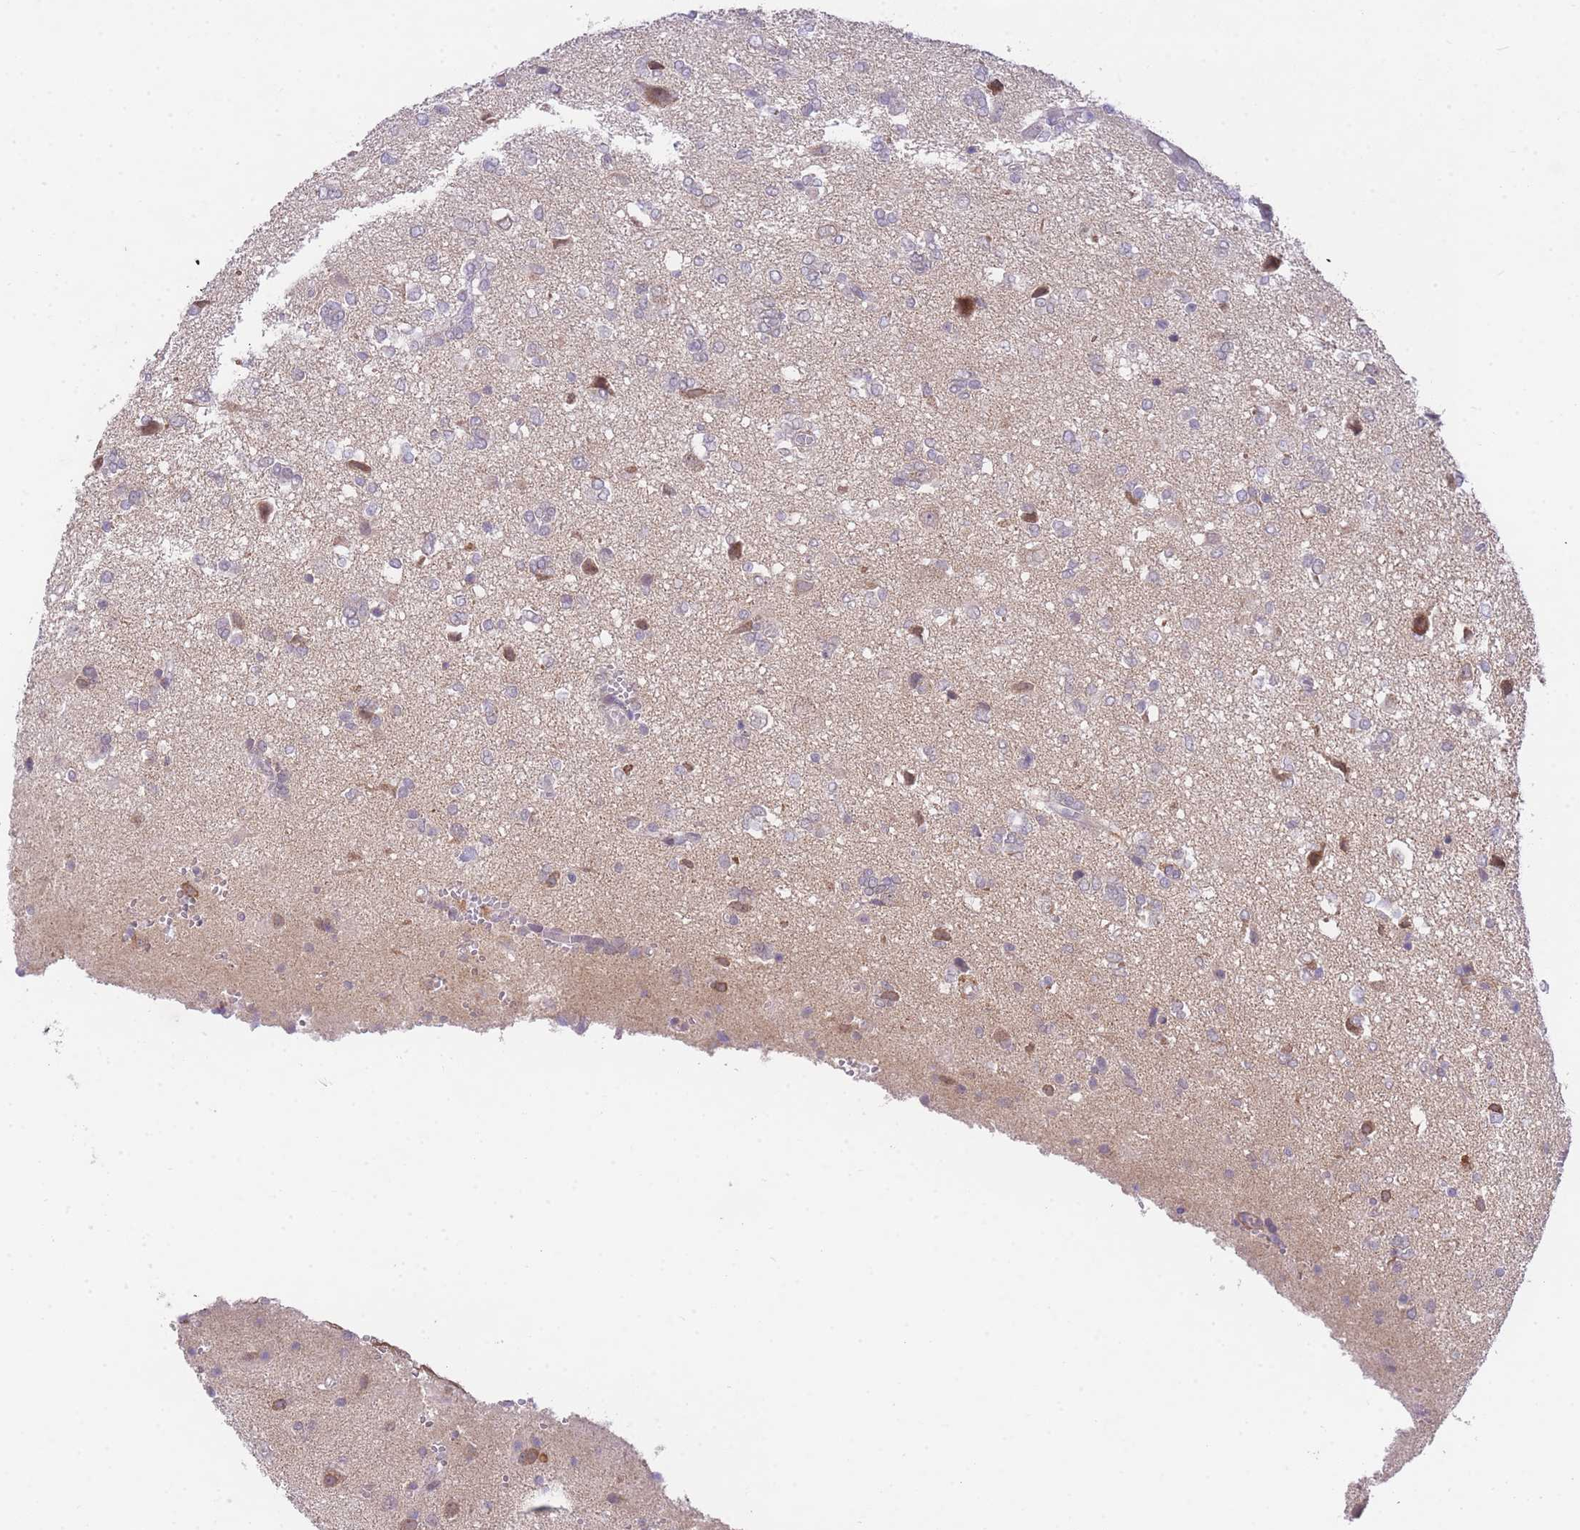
{"staining": {"intensity": "negative", "quantity": "none", "location": "none"}, "tissue": "glioma", "cell_type": "Tumor cells", "image_type": "cancer", "snomed": [{"axis": "morphology", "description": "Glioma, malignant, High grade"}, {"axis": "topography", "description": "Brain"}], "caption": "Micrograph shows no protein expression in tumor cells of malignant glioma (high-grade) tissue.", "gene": "SLC25A33", "patient": {"sex": "female", "age": 59}}